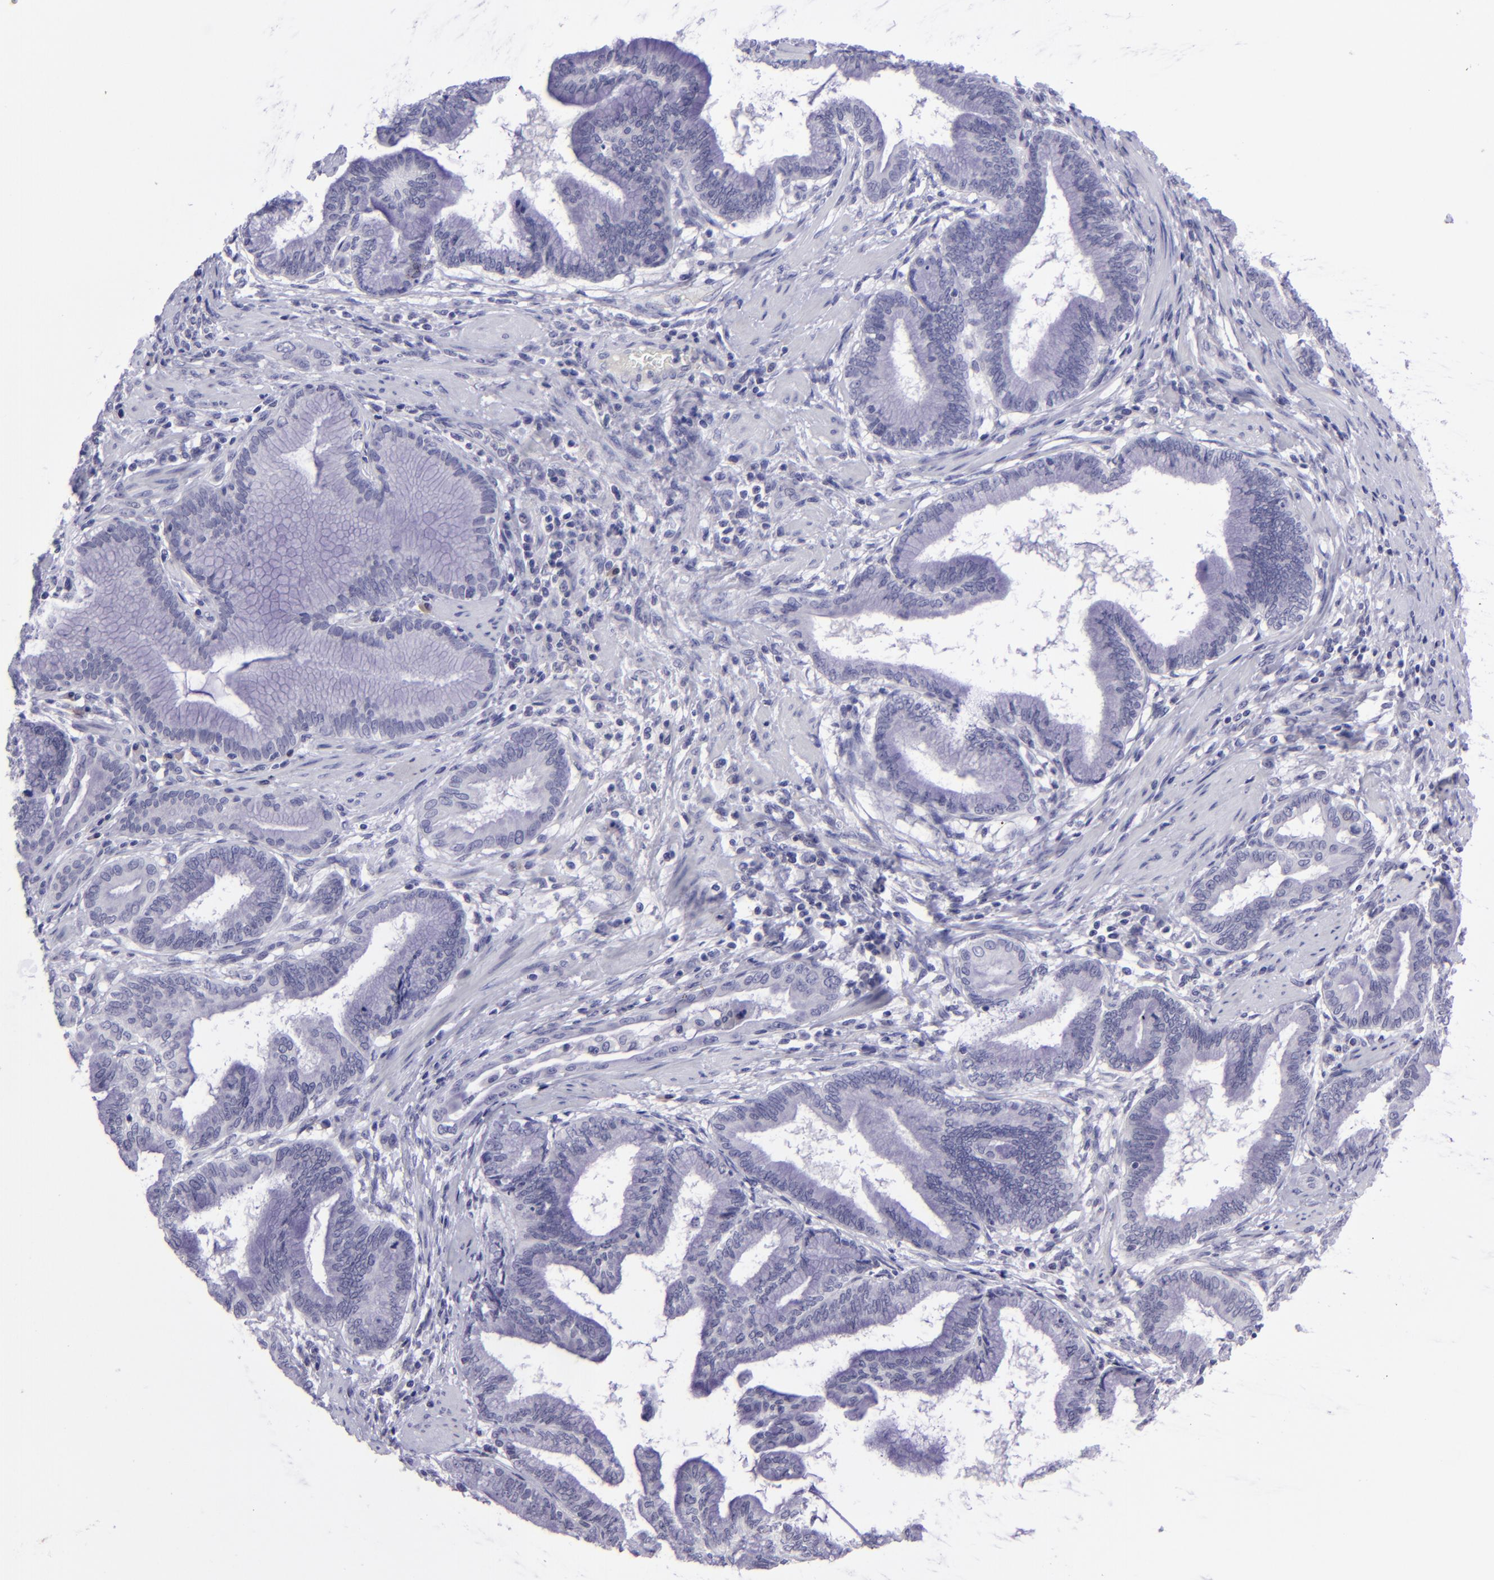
{"staining": {"intensity": "negative", "quantity": "none", "location": "none"}, "tissue": "pancreatic cancer", "cell_type": "Tumor cells", "image_type": "cancer", "snomed": [{"axis": "morphology", "description": "Adenocarcinoma, NOS"}, {"axis": "topography", "description": "Pancreas"}], "caption": "Tumor cells are negative for protein expression in human pancreatic adenocarcinoma.", "gene": "POU2F2", "patient": {"sex": "female", "age": 64}}